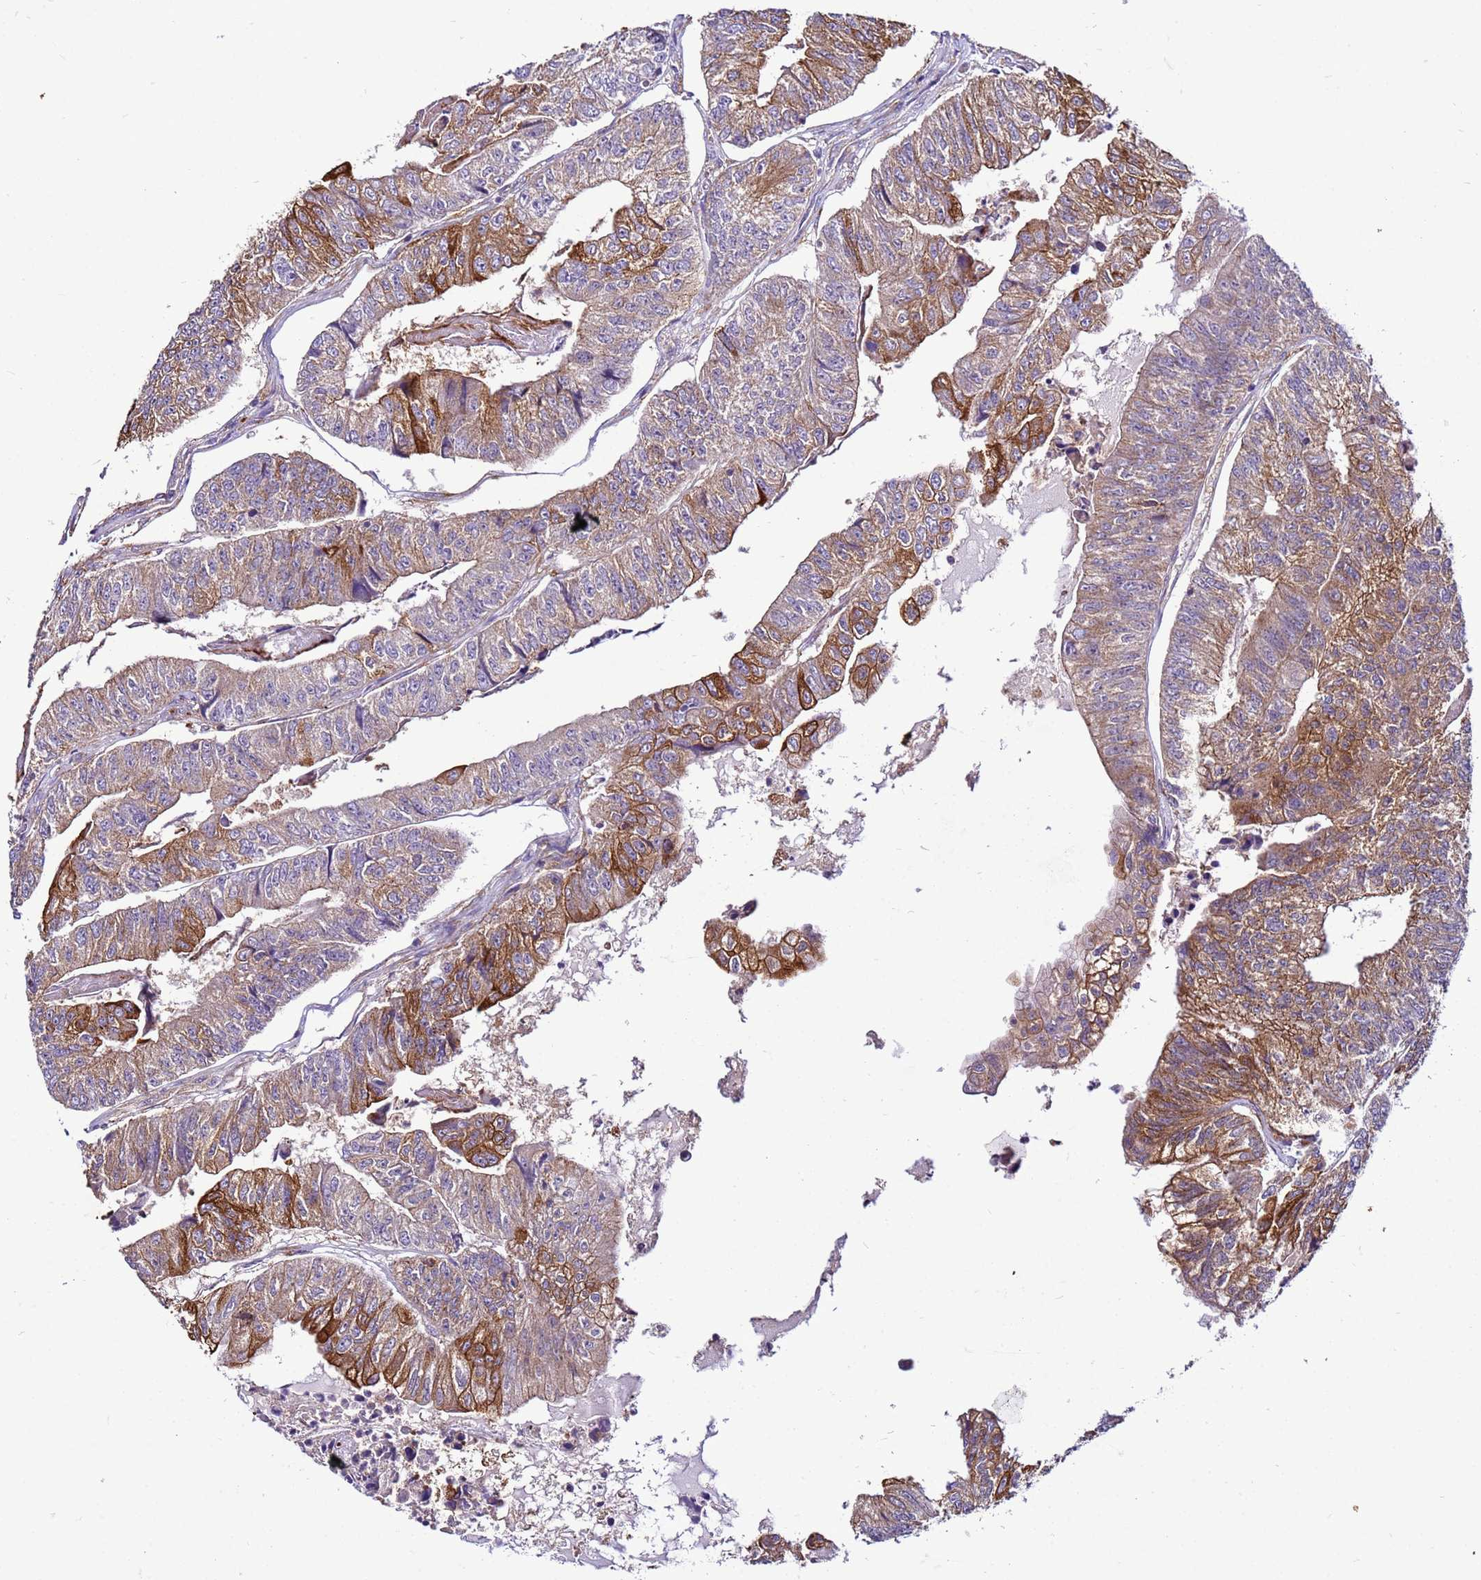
{"staining": {"intensity": "moderate", "quantity": ">75%", "location": "cytoplasmic/membranous"}, "tissue": "colorectal cancer", "cell_type": "Tumor cells", "image_type": "cancer", "snomed": [{"axis": "morphology", "description": "Adenocarcinoma, NOS"}, {"axis": "topography", "description": "Colon"}], "caption": "Colorectal cancer (adenocarcinoma) stained for a protein demonstrates moderate cytoplasmic/membranous positivity in tumor cells.", "gene": "PKD1", "patient": {"sex": "female", "age": 67}}